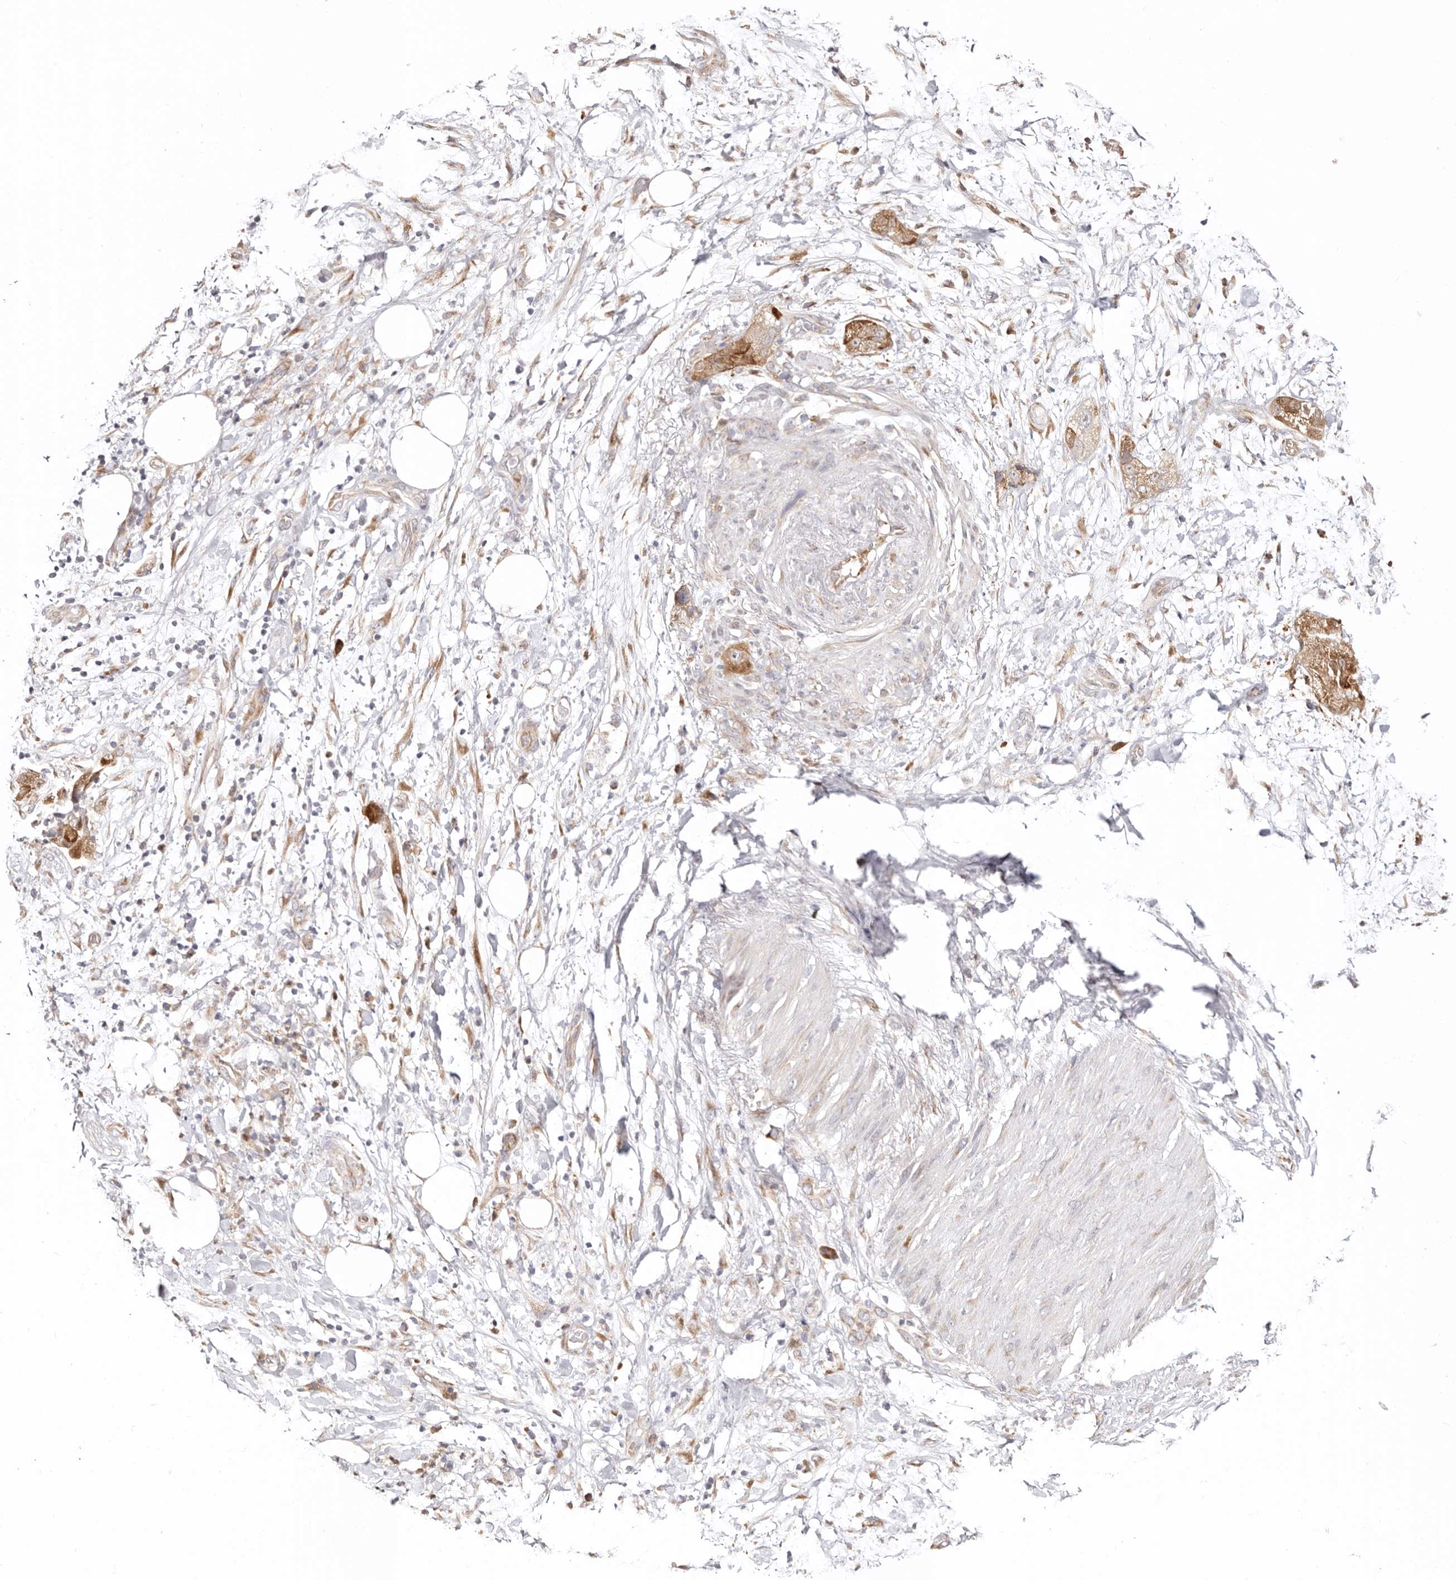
{"staining": {"intensity": "moderate", "quantity": ">75%", "location": "cytoplasmic/membranous,nuclear"}, "tissue": "pancreatic cancer", "cell_type": "Tumor cells", "image_type": "cancer", "snomed": [{"axis": "morphology", "description": "Adenocarcinoma, NOS"}, {"axis": "topography", "description": "Pancreas"}], "caption": "IHC histopathology image of neoplastic tissue: human pancreatic cancer stained using IHC demonstrates medium levels of moderate protein expression localized specifically in the cytoplasmic/membranous and nuclear of tumor cells, appearing as a cytoplasmic/membranous and nuclear brown color.", "gene": "BCL2L15", "patient": {"sex": "female", "age": 78}}